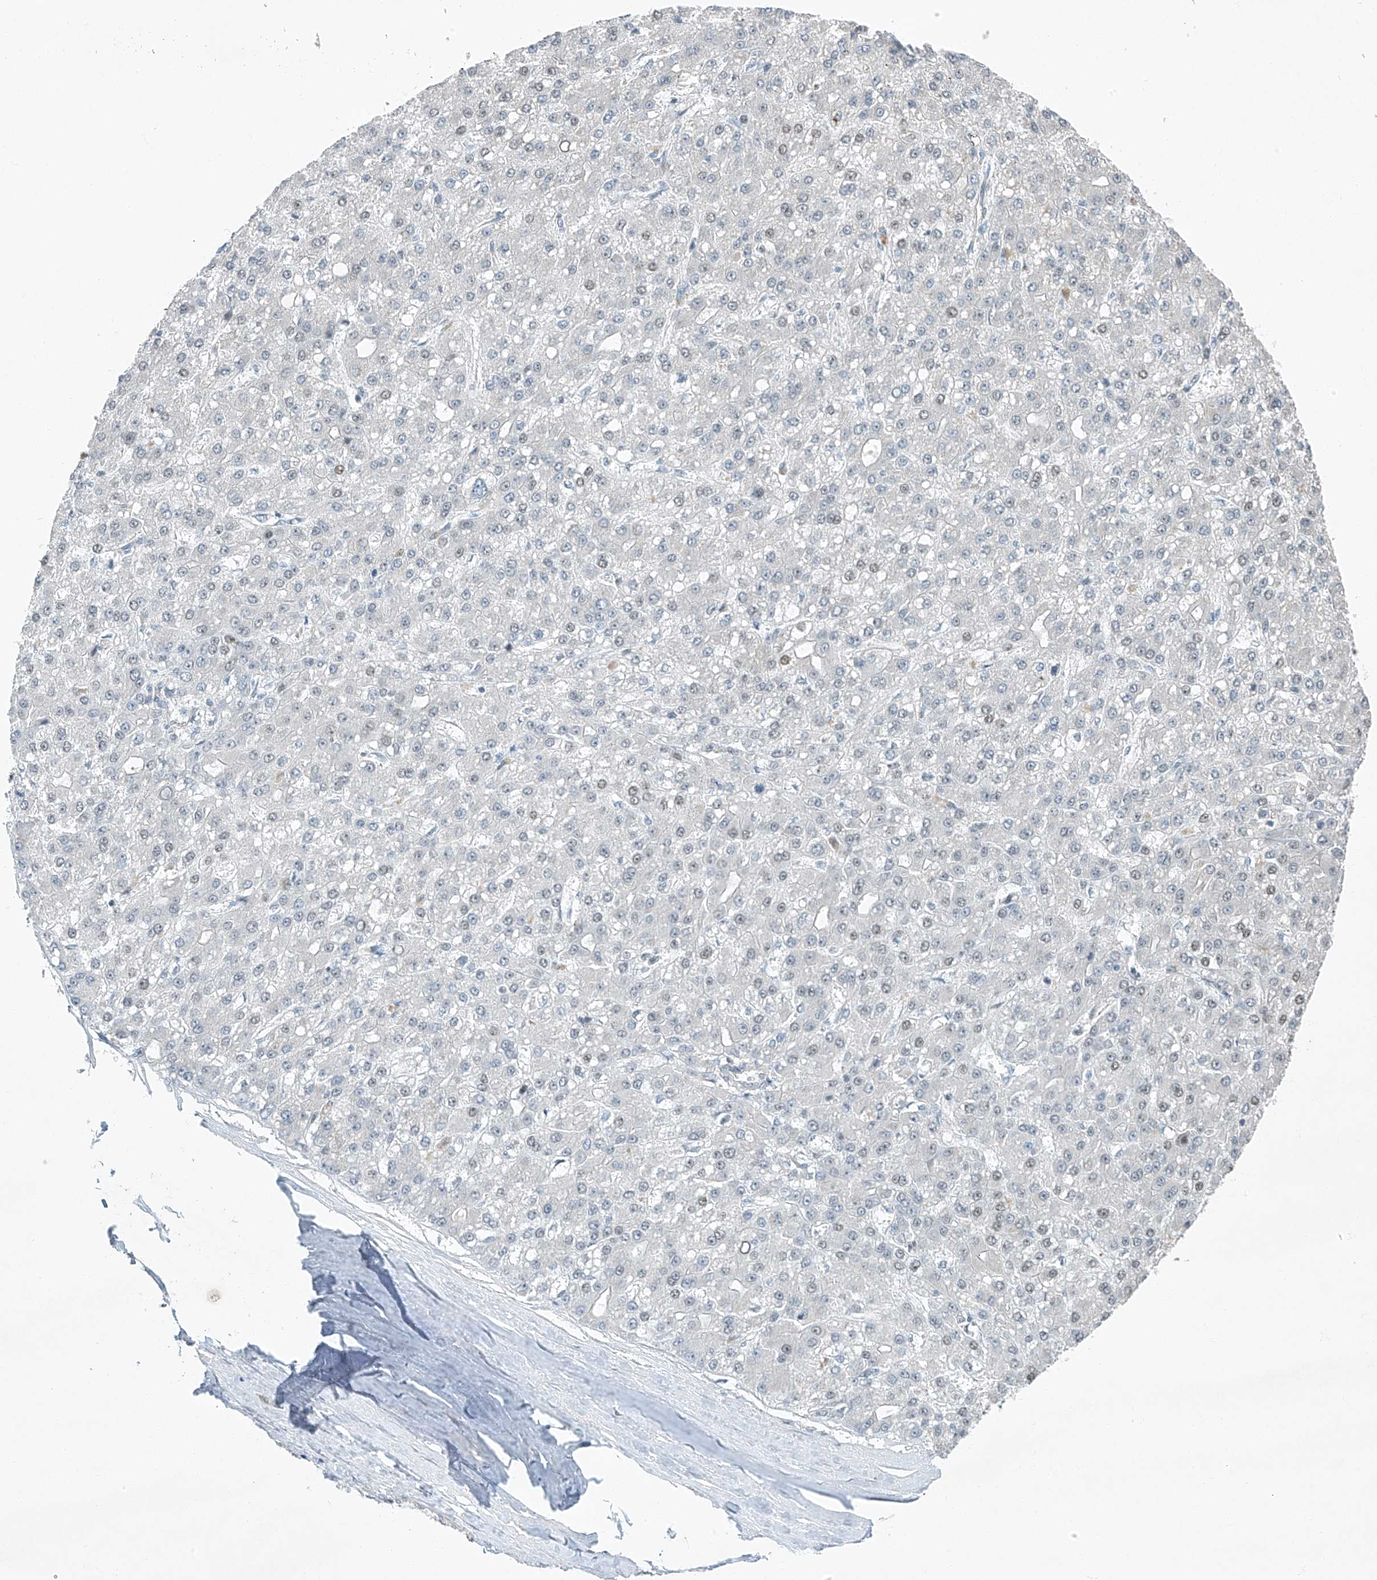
{"staining": {"intensity": "weak", "quantity": "<25%", "location": "nuclear"}, "tissue": "liver cancer", "cell_type": "Tumor cells", "image_type": "cancer", "snomed": [{"axis": "morphology", "description": "Carcinoma, Hepatocellular, NOS"}, {"axis": "topography", "description": "Liver"}], "caption": "High power microscopy micrograph of an IHC micrograph of liver hepatocellular carcinoma, revealing no significant staining in tumor cells. The staining is performed using DAB brown chromogen with nuclei counter-stained in using hematoxylin.", "gene": "TAF8", "patient": {"sex": "male", "age": 67}}